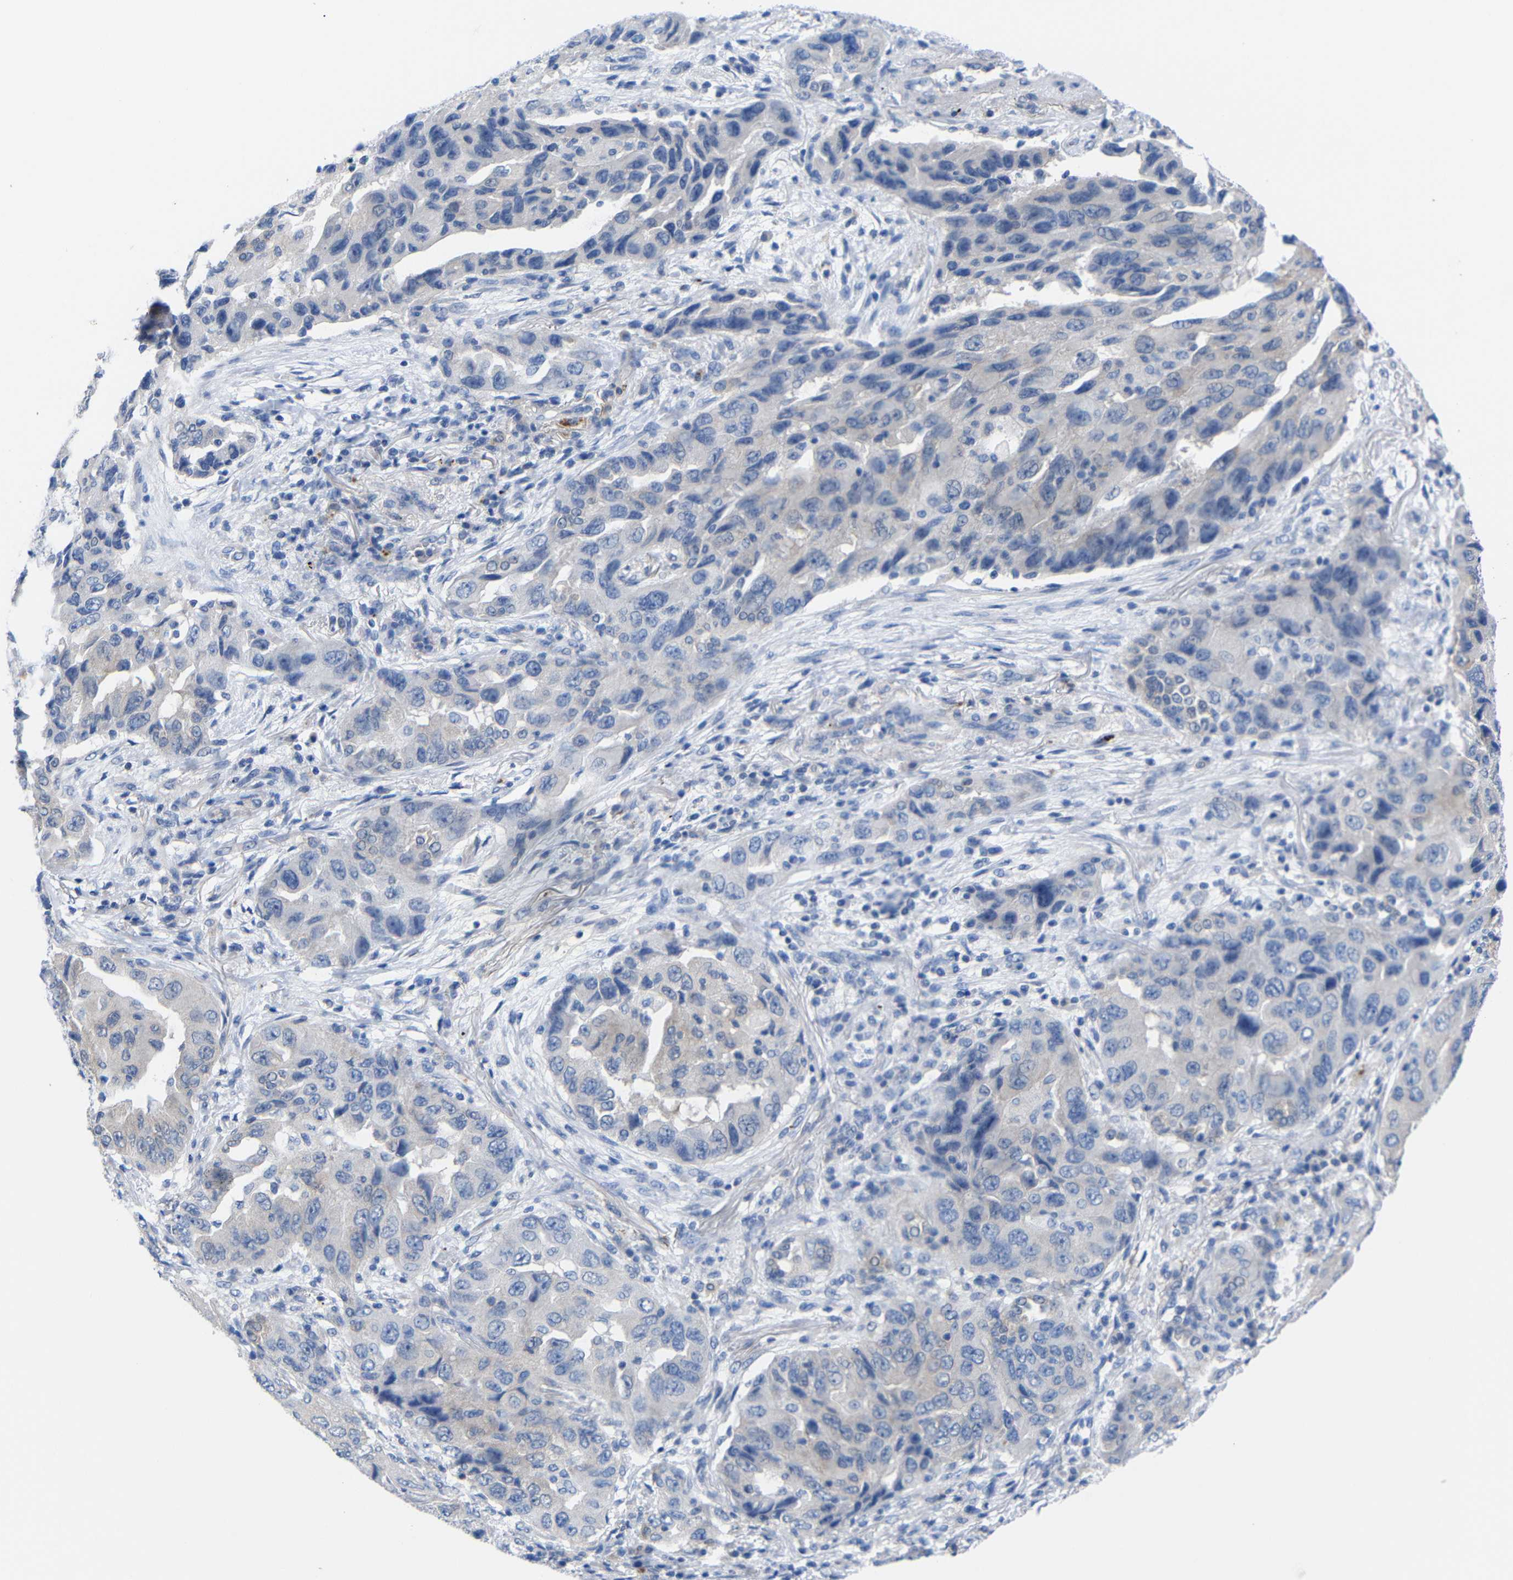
{"staining": {"intensity": "negative", "quantity": "none", "location": "none"}, "tissue": "lung cancer", "cell_type": "Tumor cells", "image_type": "cancer", "snomed": [{"axis": "morphology", "description": "Adenocarcinoma, NOS"}, {"axis": "topography", "description": "Lung"}], "caption": "A high-resolution photomicrograph shows IHC staining of lung cancer (adenocarcinoma), which shows no significant staining in tumor cells.", "gene": "PEBP1", "patient": {"sex": "female", "age": 65}}